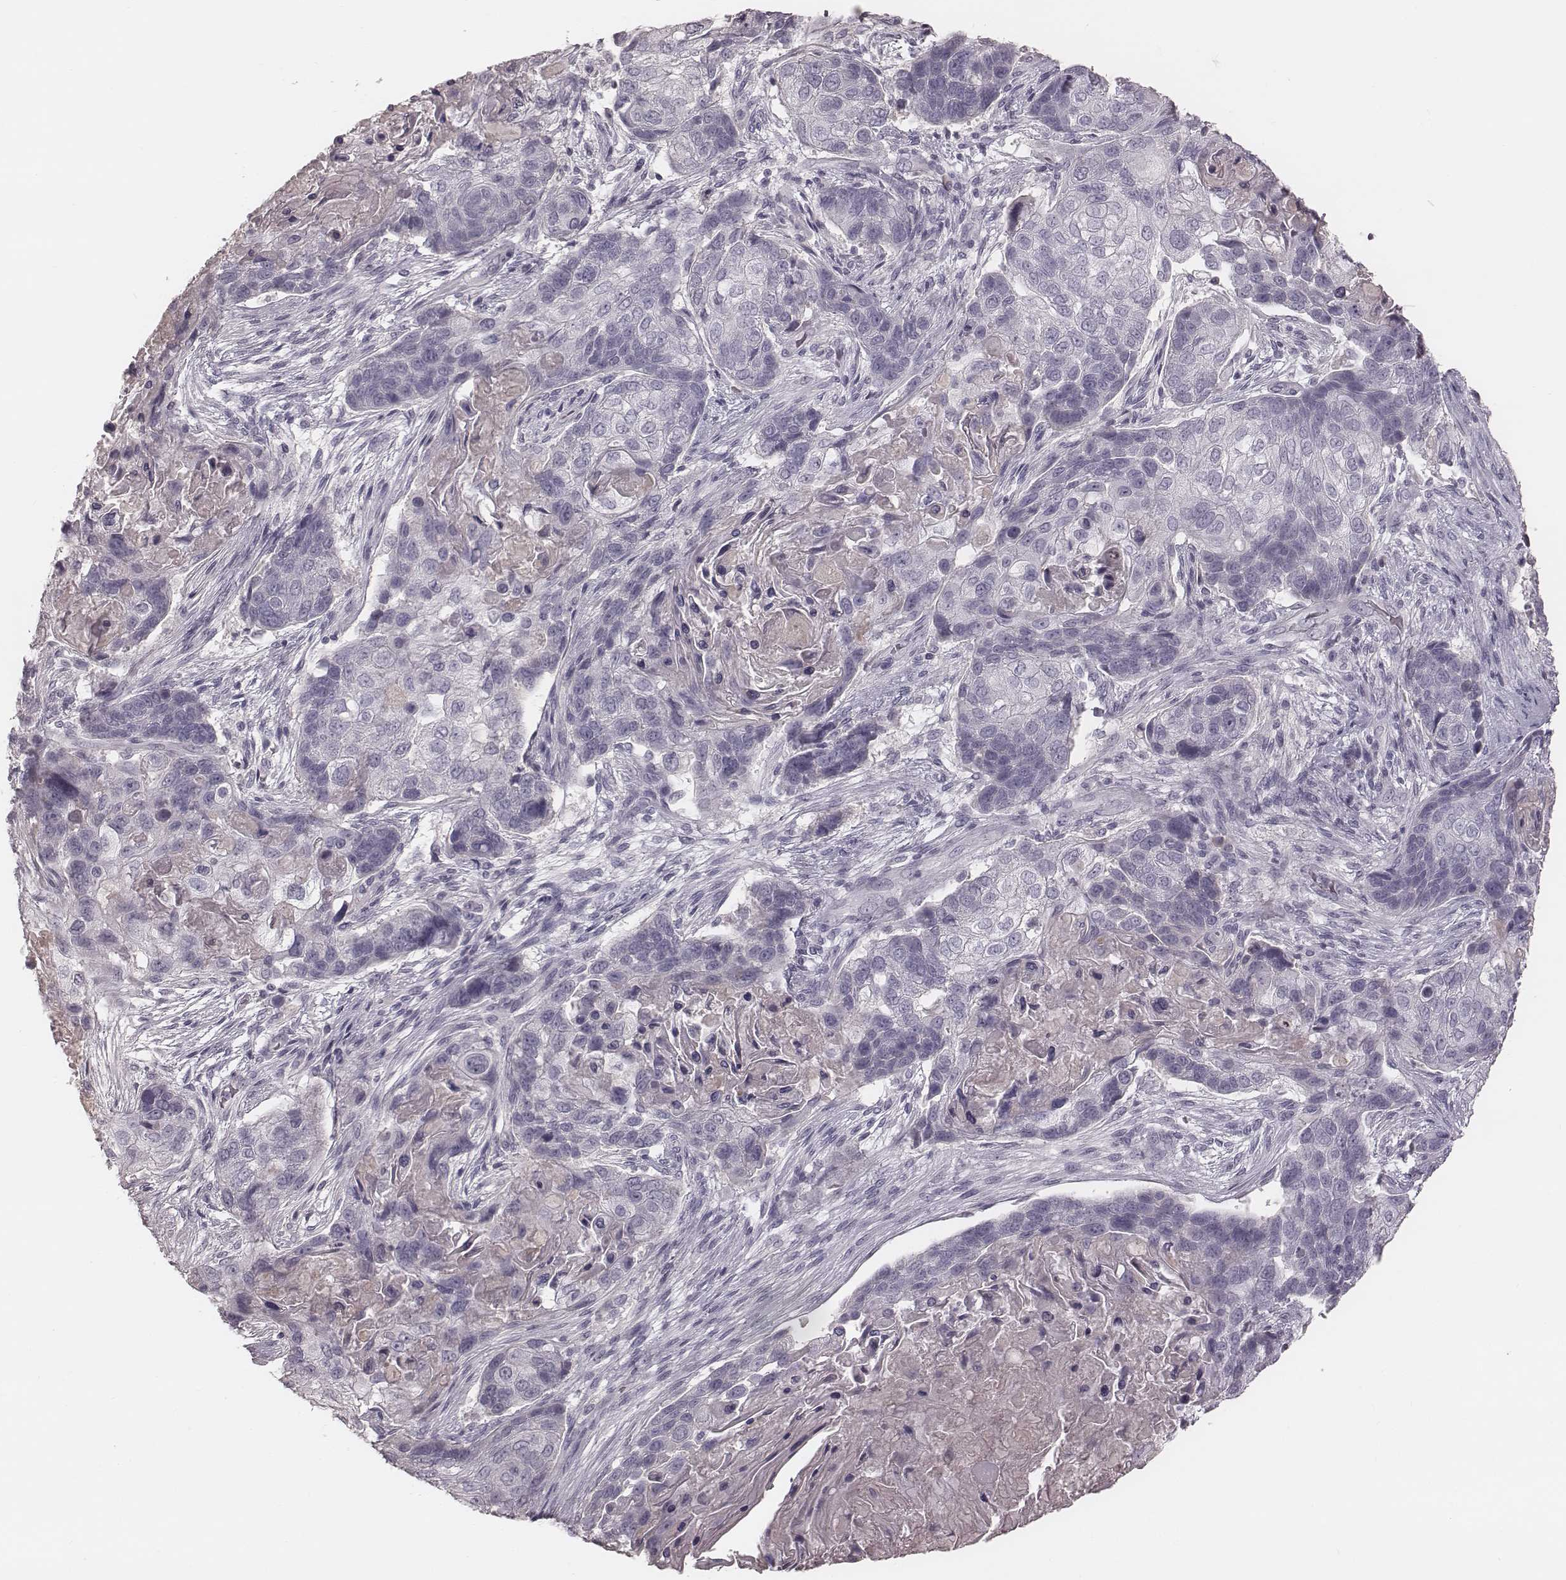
{"staining": {"intensity": "negative", "quantity": "none", "location": "none"}, "tissue": "lung cancer", "cell_type": "Tumor cells", "image_type": "cancer", "snomed": [{"axis": "morphology", "description": "Squamous cell carcinoma, NOS"}, {"axis": "topography", "description": "Lung"}], "caption": "There is no significant staining in tumor cells of lung cancer.", "gene": "SMIM24", "patient": {"sex": "male", "age": 69}}